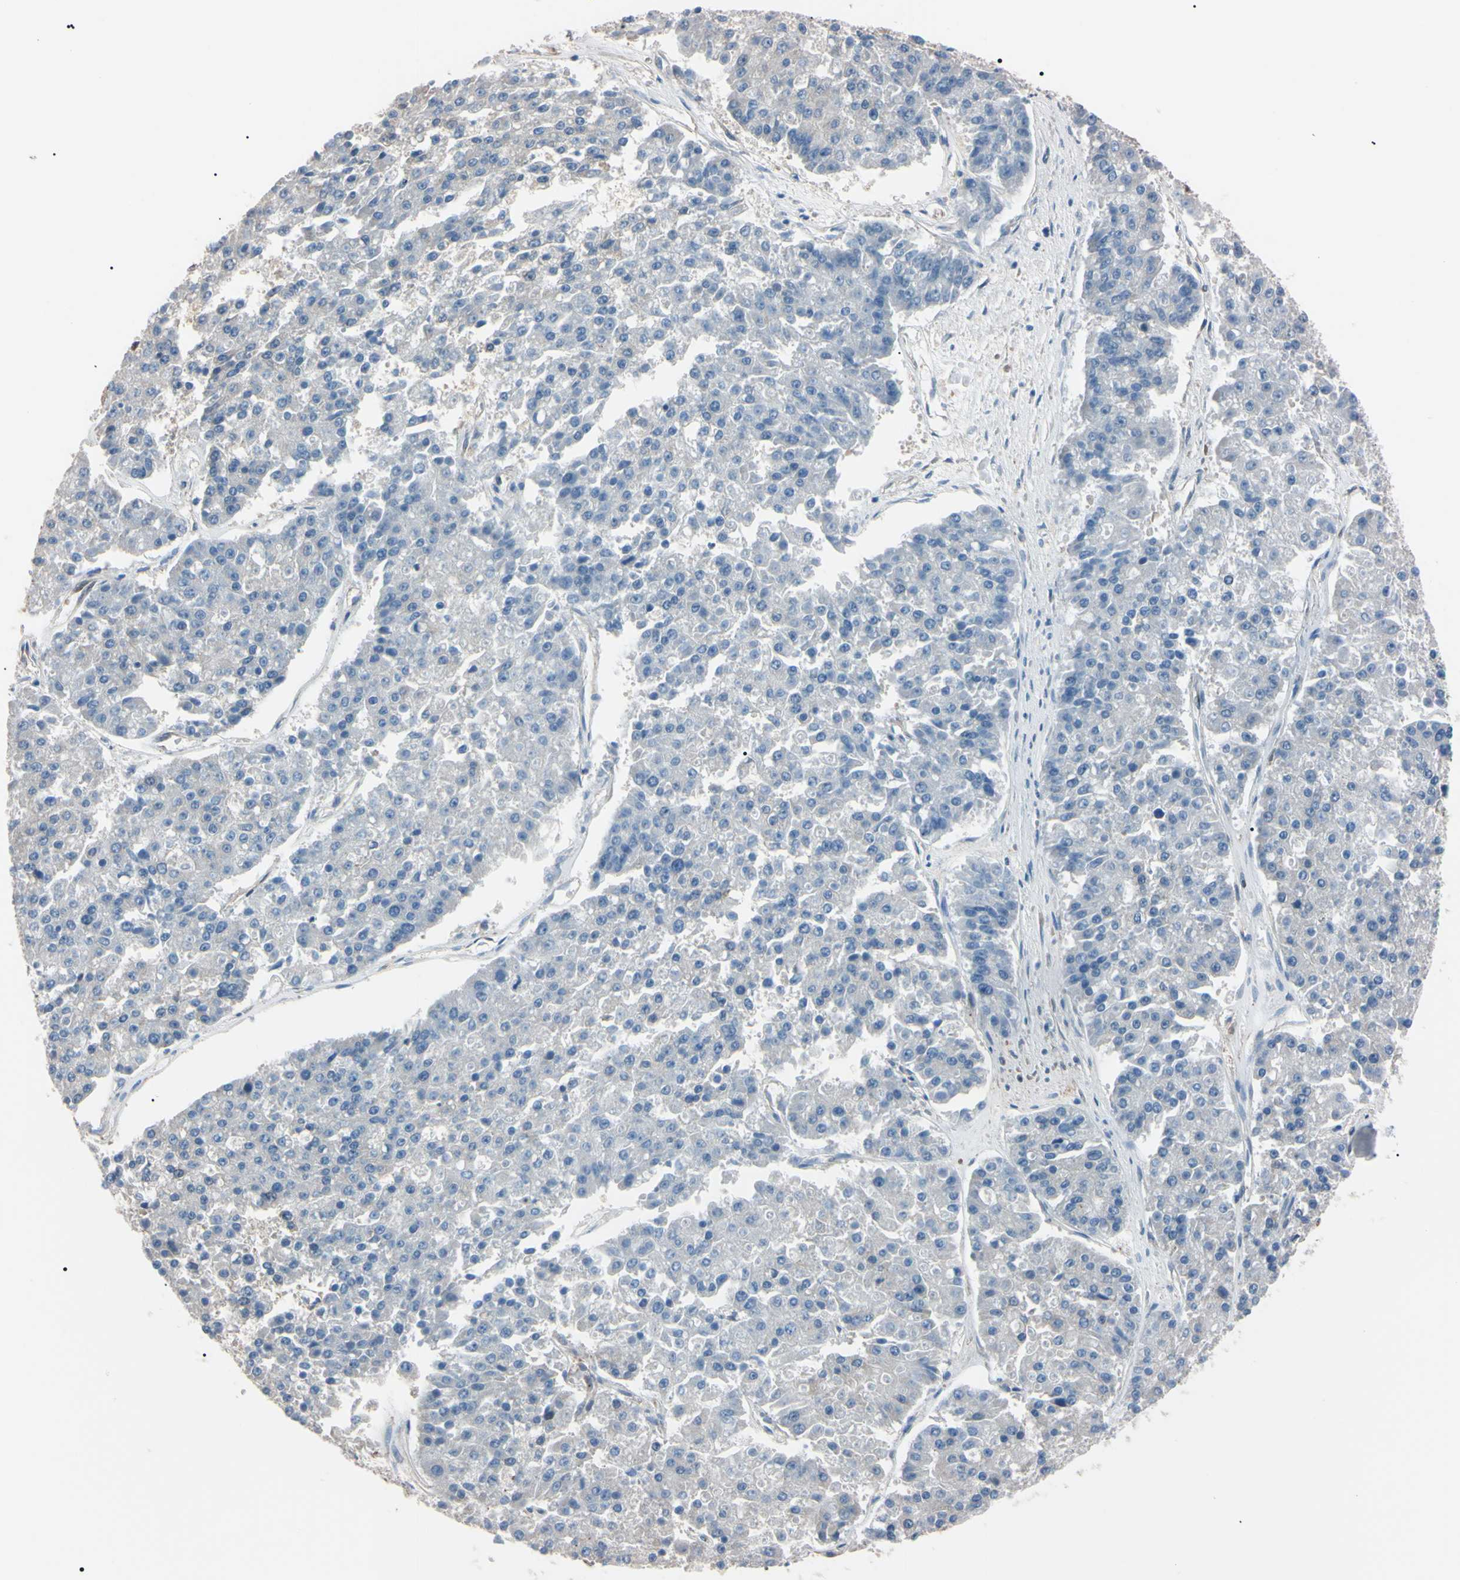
{"staining": {"intensity": "negative", "quantity": "none", "location": "none"}, "tissue": "pancreatic cancer", "cell_type": "Tumor cells", "image_type": "cancer", "snomed": [{"axis": "morphology", "description": "Adenocarcinoma, NOS"}, {"axis": "topography", "description": "Pancreas"}], "caption": "Tumor cells show no significant staining in pancreatic cancer.", "gene": "PRKACA", "patient": {"sex": "male", "age": 50}}